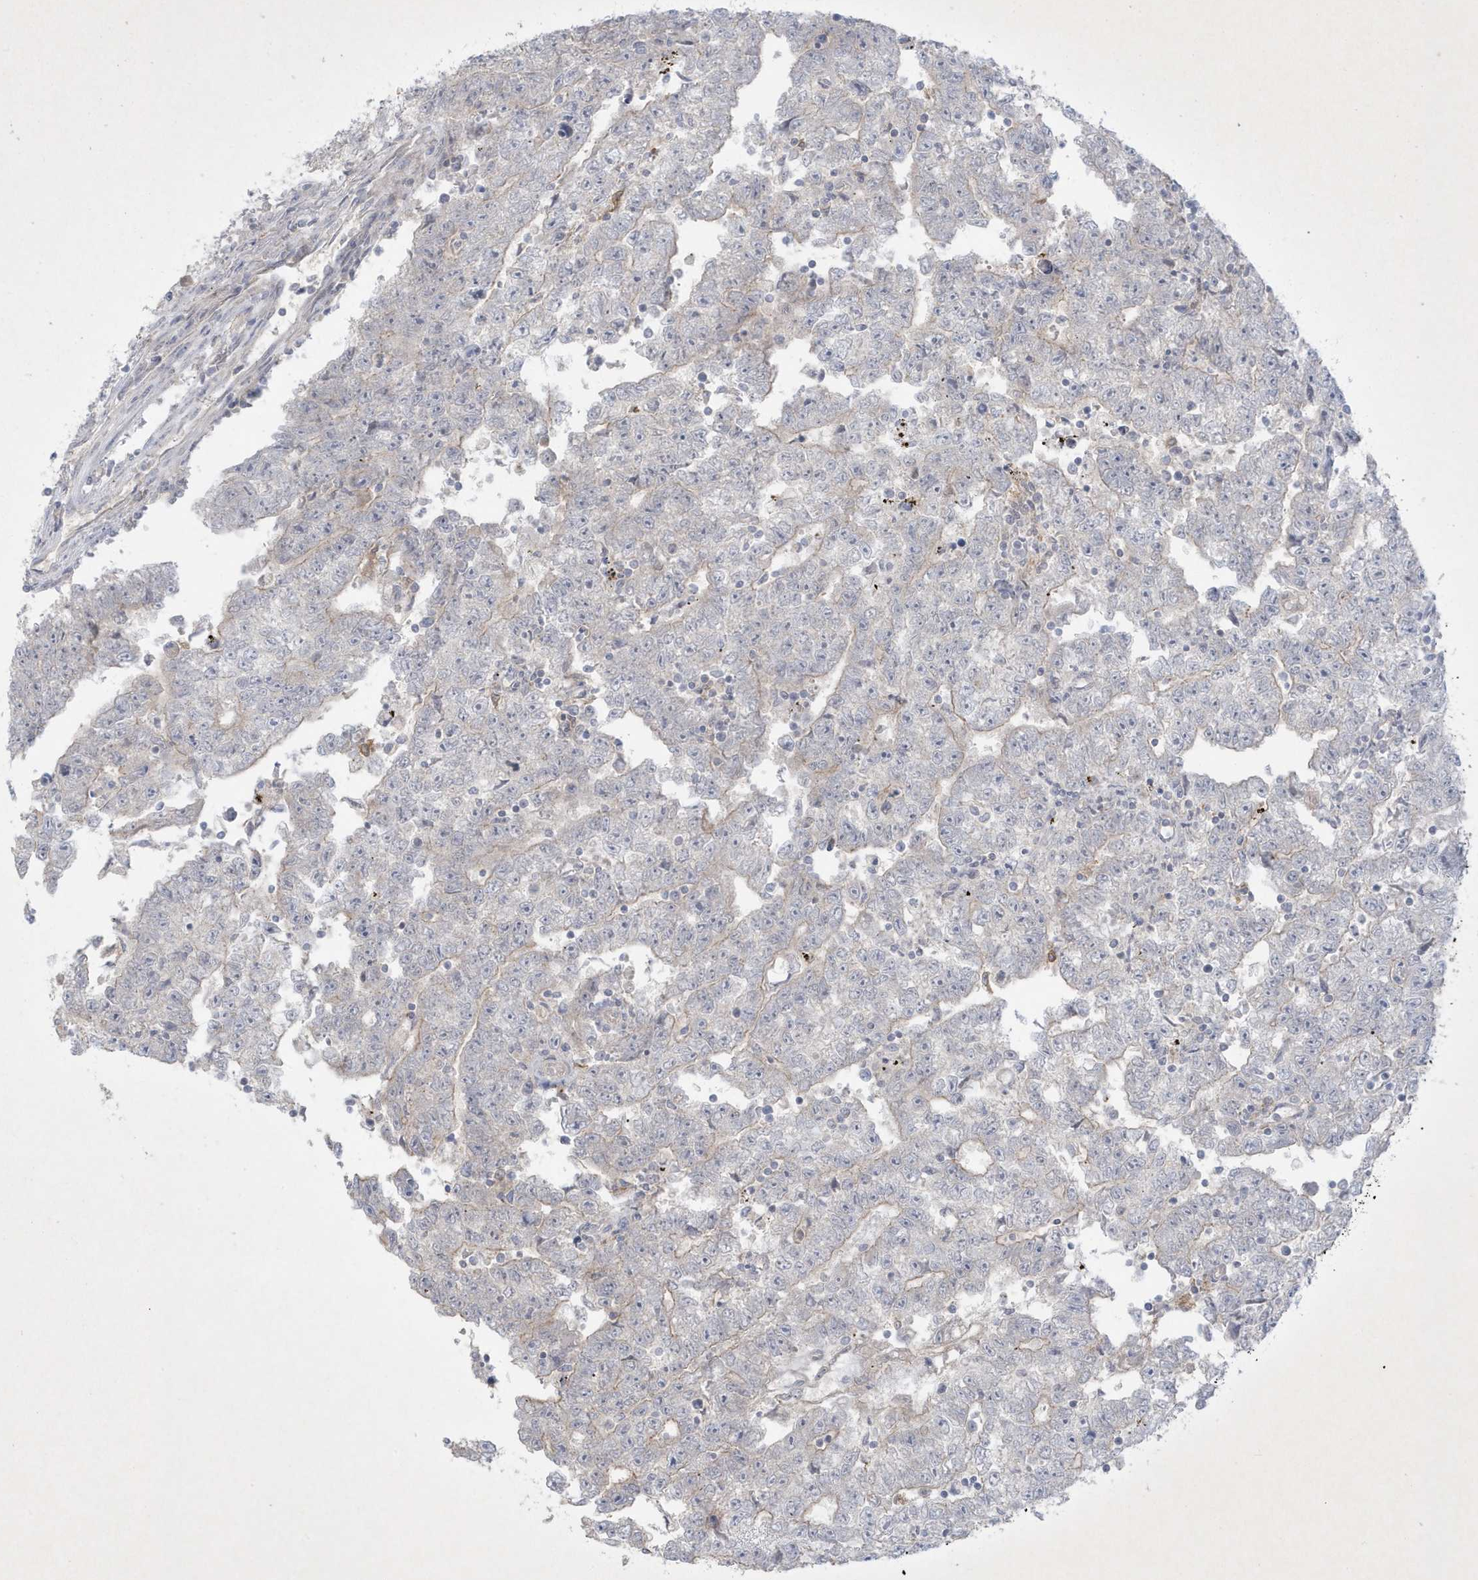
{"staining": {"intensity": "negative", "quantity": "none", "location": "none"}, "tissue": "testis cancer", "cell_type": "Tumor cells", "image_type": "cancer", "snomed": [{"axis": "morphology", "description": "Carcinoma, Embryonal, NOS"}, {"axis": "topography", "description": "Testis"}], "caption": "Tumor cells are negative for brown protein staining in testis embryonal carcinoma.", "gene": "CCDC24", "patient": {"sex": "male", "age": 25}}